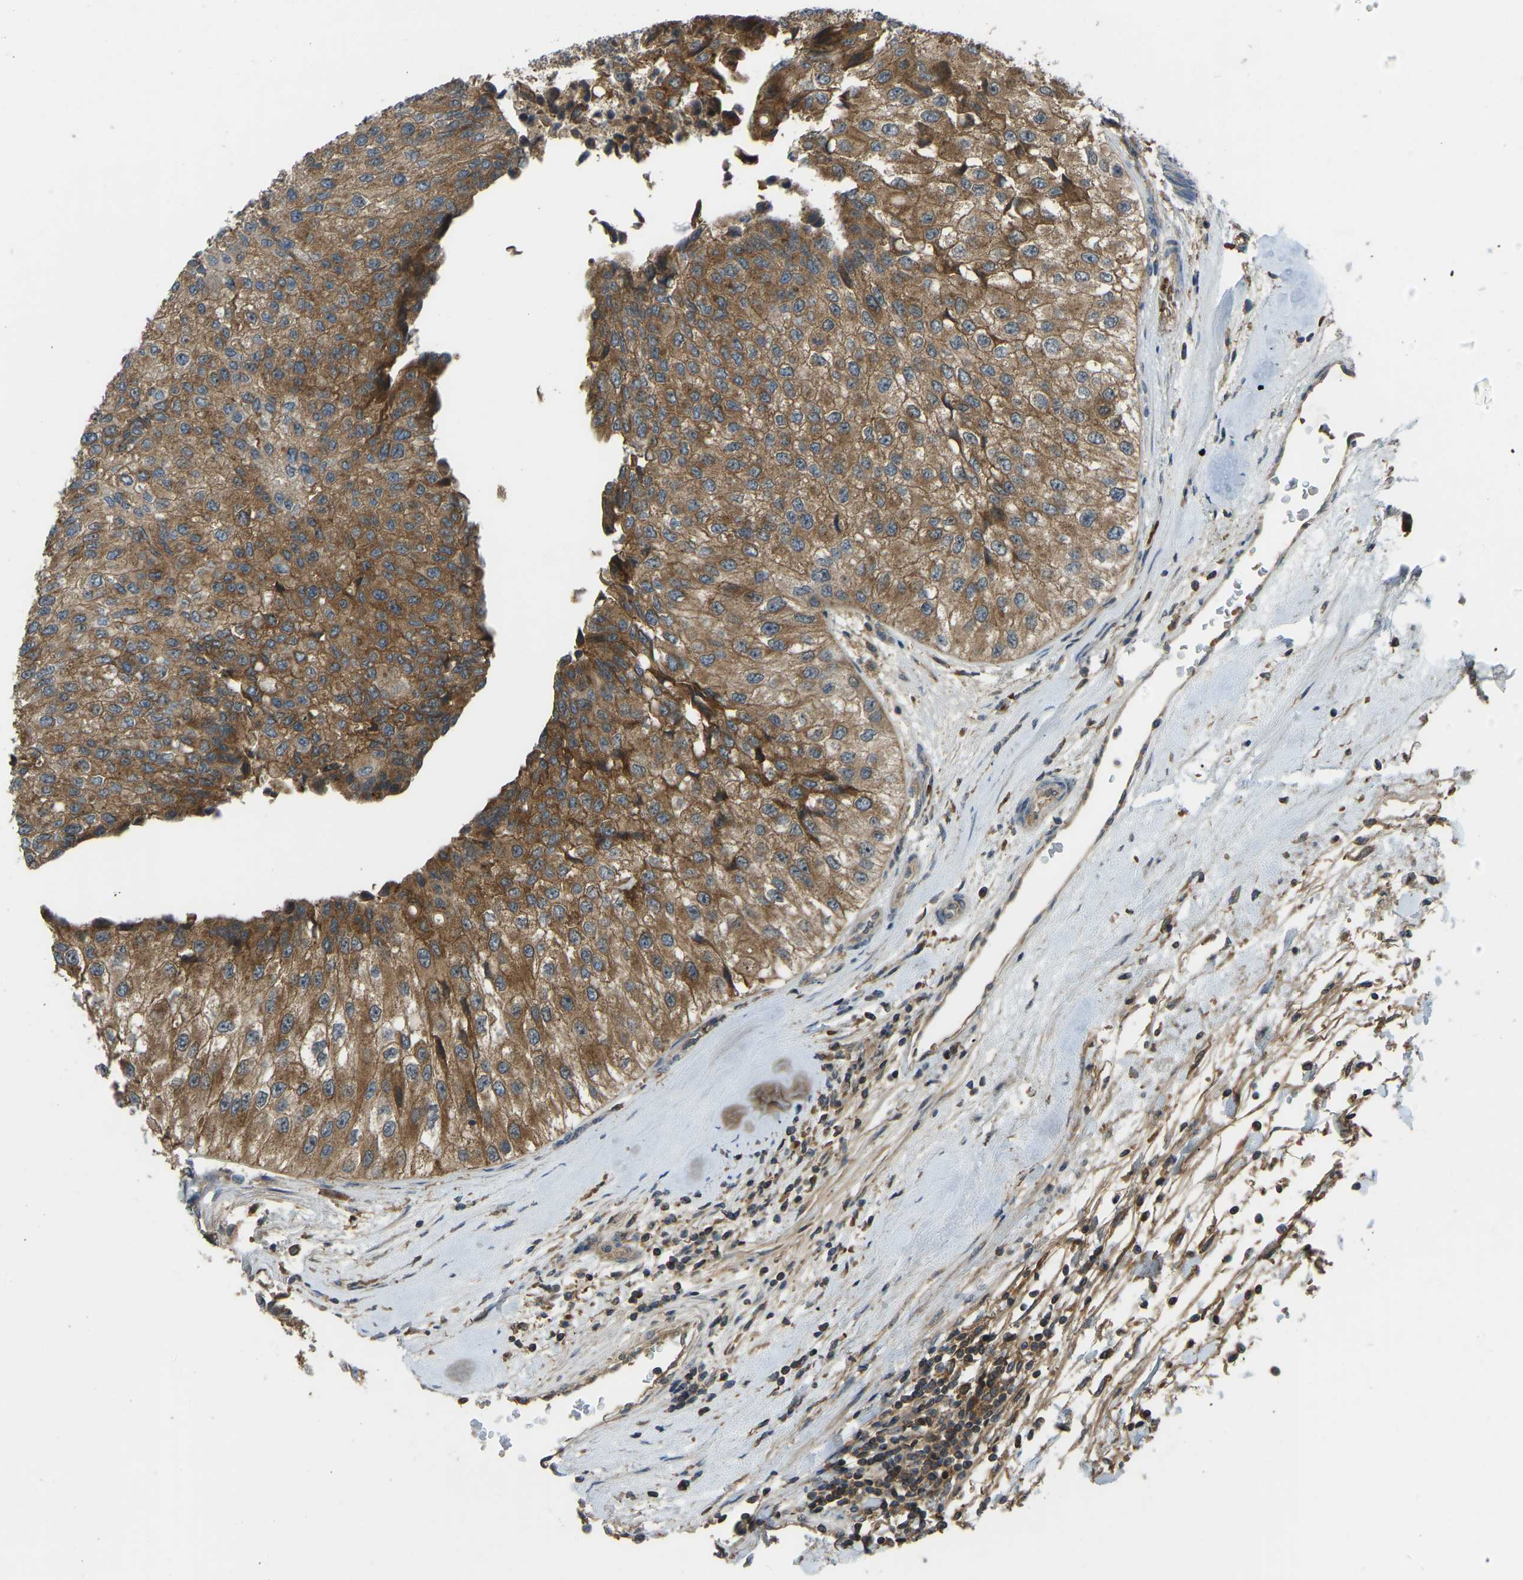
{"staining": {"intensity": "moderate", "quantity": ">75%", "location": "cytoplasmic/membranous"}, "tissue": "urothelial cancer", "cell_type": "Tumor cells", "image_type": "cancer", "snomed": [{"axis": "morphology", "description": "Urothelial carcinoma, High grade"}, {"axis": "topography", "description": "Kidney"}, {"axis": "topography", "description": "Urinary bladder"}], "caption": "About >75% of tumor cells in urothelial cancer display moderate cytoplasmic/membranous protein expression as visualized by brown immunohistochemical staining.", "gene": "ZNF71", "patient": {"sex": "male", "age": 77}}